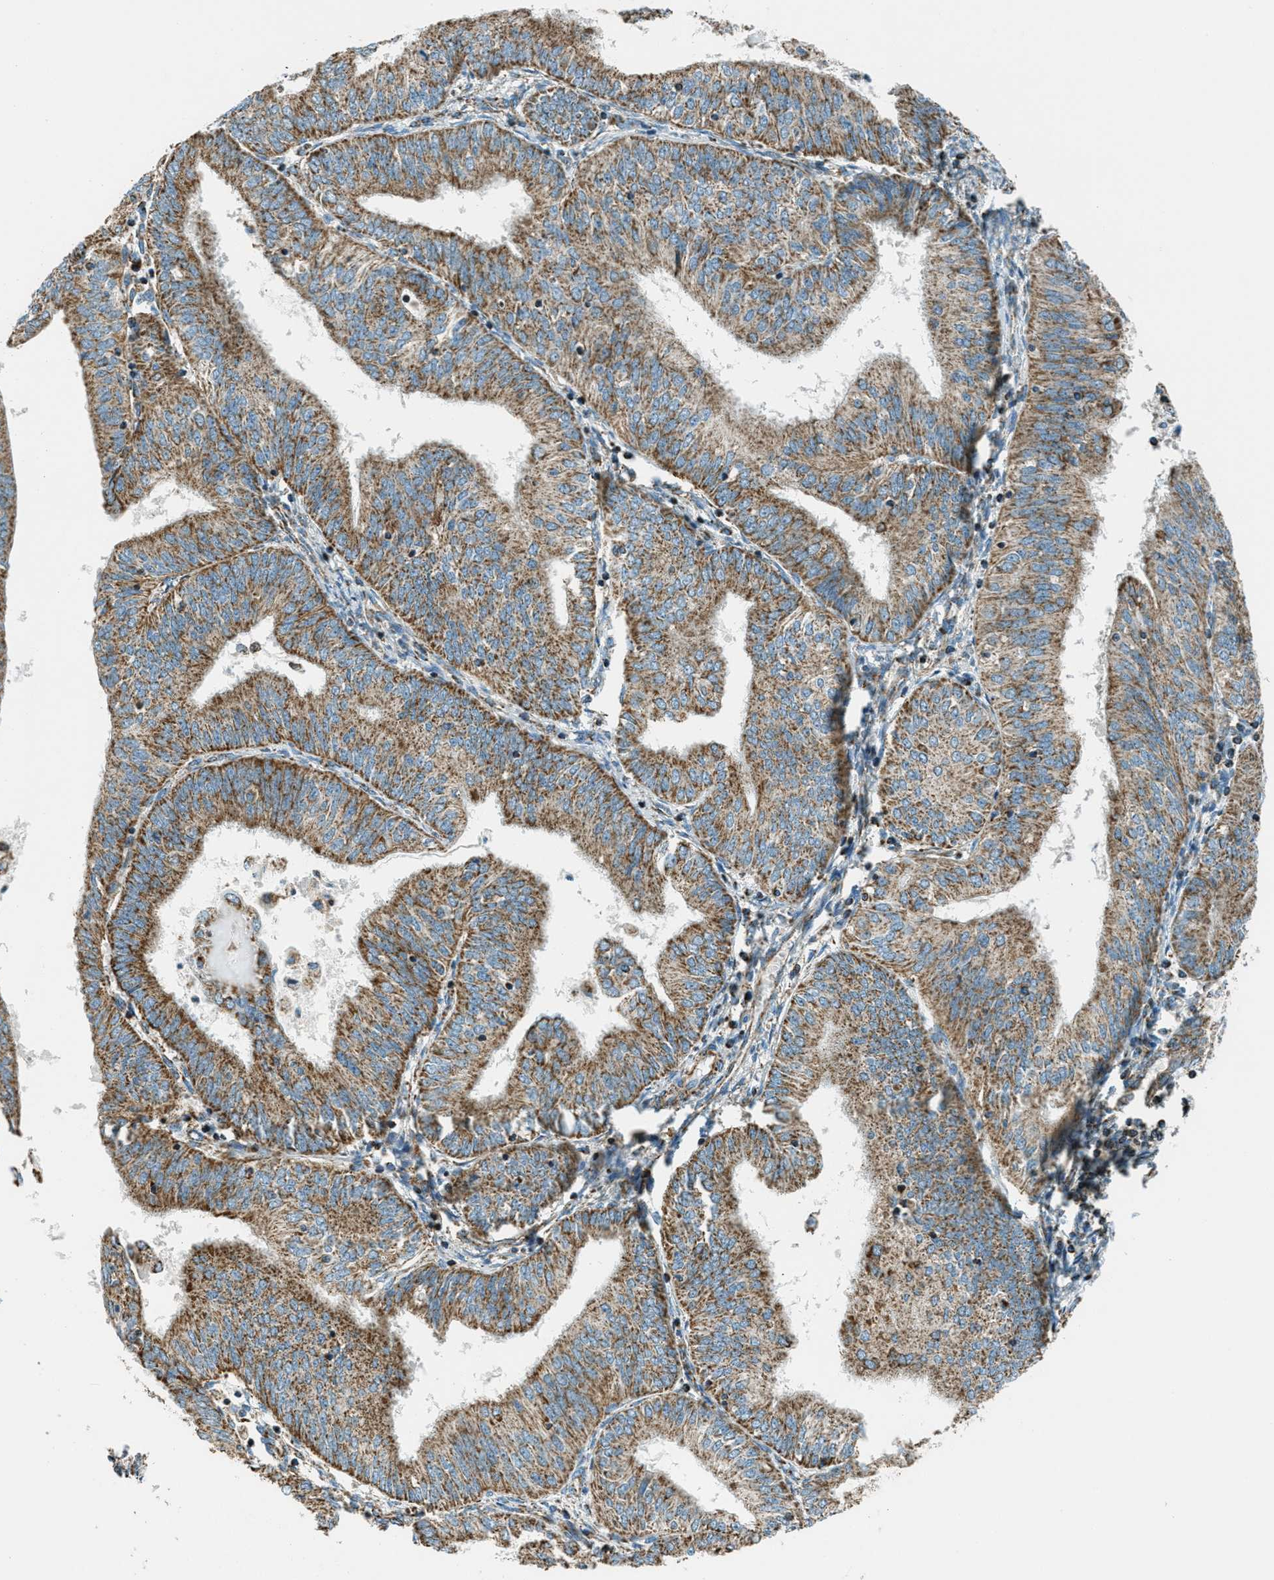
{"staining": {"intensity": "moderate", "quantity": ">75%", "location": "cytoplasmic/membranous"}, "tissue": "endometrial cancer", "cell_type": "Tumor cells", "image_type": "cancer", "snomed": [{"axis": "morphology", "description": "Adenocarcinoma, NOS"}, {"axis": "topography", "description": "Endometrium"}], "caption": "Immunohistochemistry histopathology image of human endometrial adenocarcinoma stained for a protein (brown), which demonstrates medium levels of moderate cytoplasmic/membranous staining in approximately >75% of tumor cells.", "gene": "CHST15", "patient": {"sex": "female", "age": 58}}